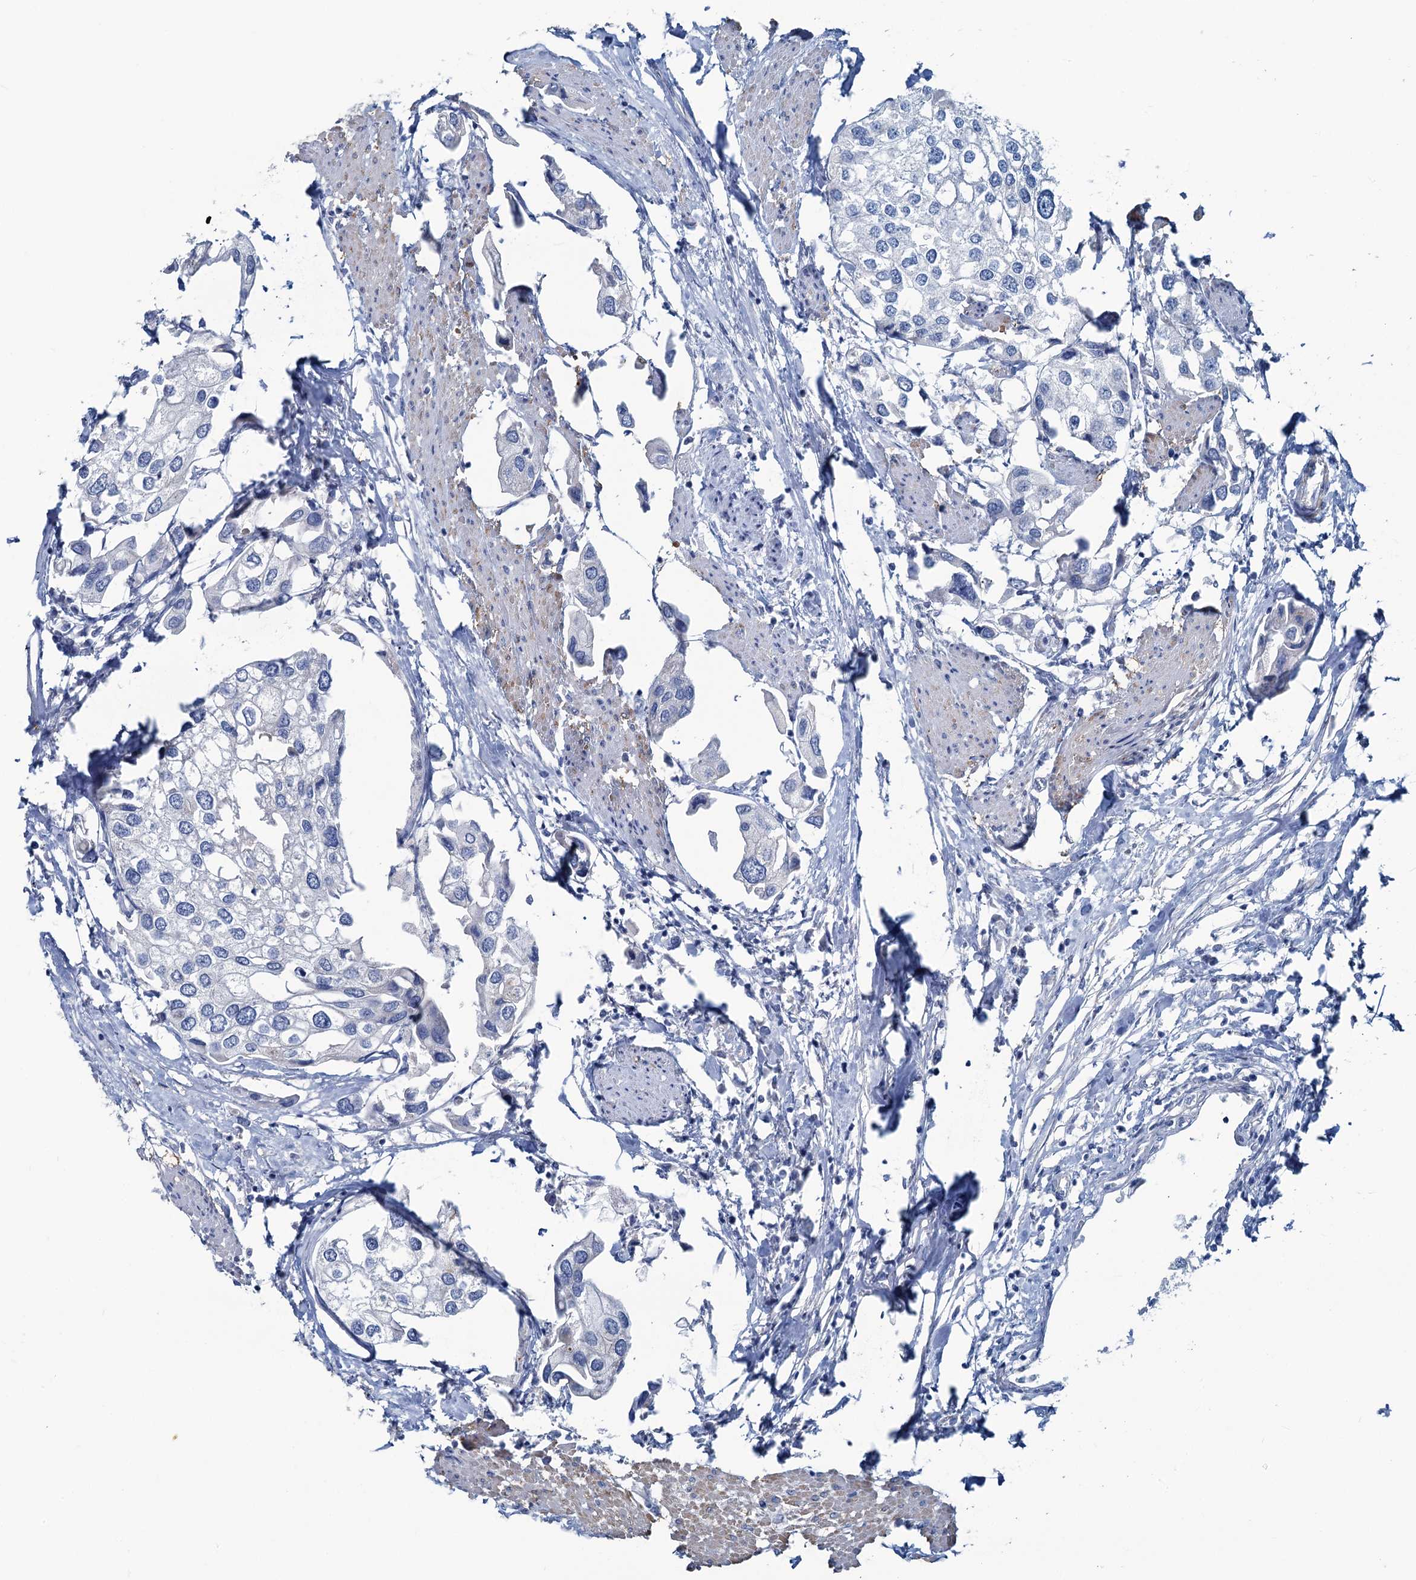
{"staining": {"intensity": "negative", "quantity": "none", "location": "none"}, "tissue": "urothelial cancer", "cell_type": "Tumor cells", "image_type": "cancer", "snomed": [{"axis": "morphology", "description": "Urothelial carcinoma, High grade"}, {"axis": "topography", "description": "Urinary bladder"}], "caption": "Immunohistochemistry (IHC) image of neoplastic tissue: urothelial cancer stained with DAB reveals no significant protein staining in tumor cells.", "gene": "SLC1A3", "patient": {"sex": "male", "age": 64}}